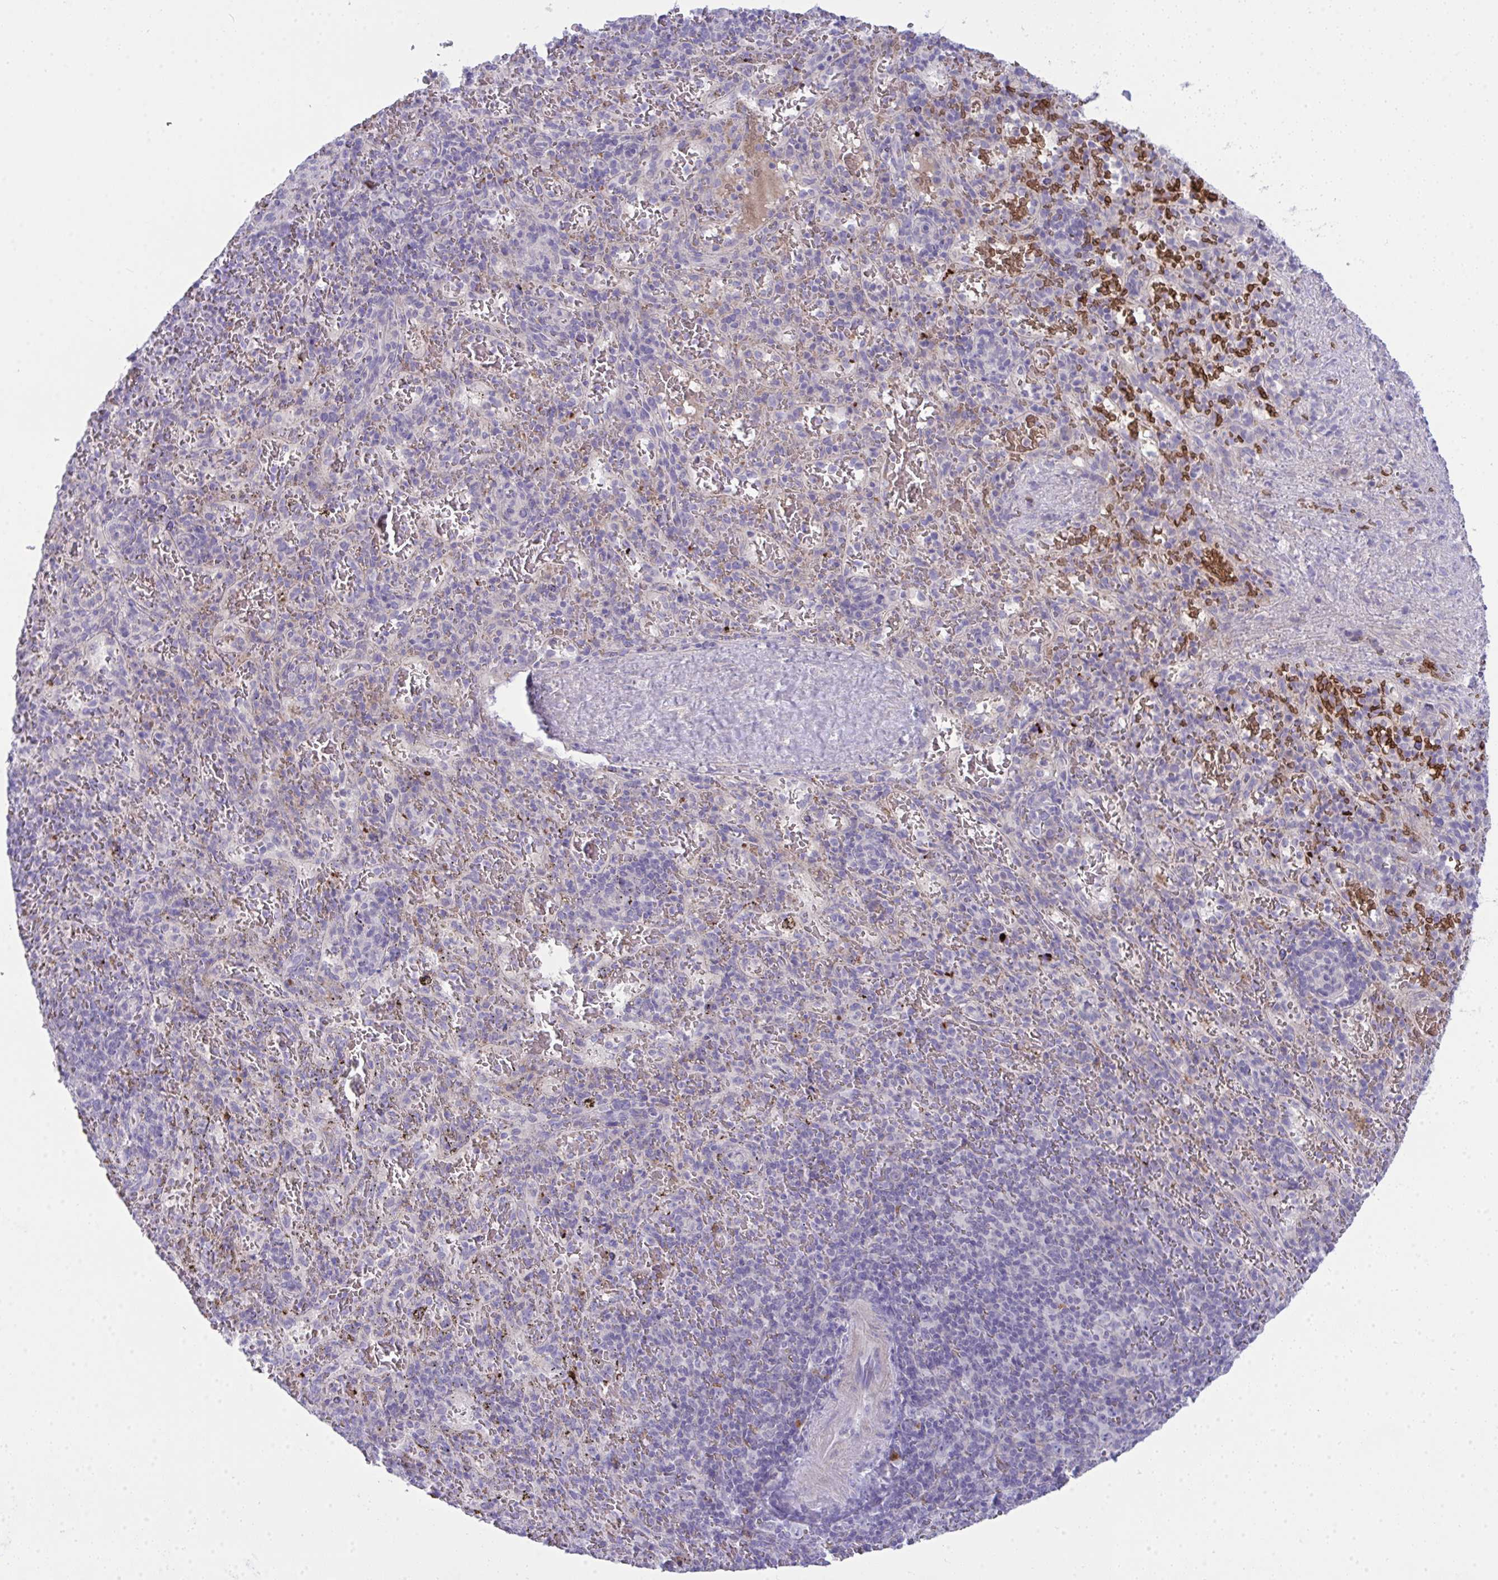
{"staining": {"intensity": "moderate", "quantity": "<25%", "location": "cytoplasmic/membranous"}, "tissue": "spleen", "cell_type": "Cells in red pulp", "image_type": "normal", "snomed": [{"axis": "morphology", "description": "Normal tissue, NOS"}, {"axis": "topography", "description": "Spleen"}], "caption": "Moderate cytoplasmic/membranous positivity for a protein is identified in approximately <25% of cells in red pulp of unremarkable spleen using immunohistochemistry.", "gene": "SPTB", "patient": {"sex": "male", "age": 57}}